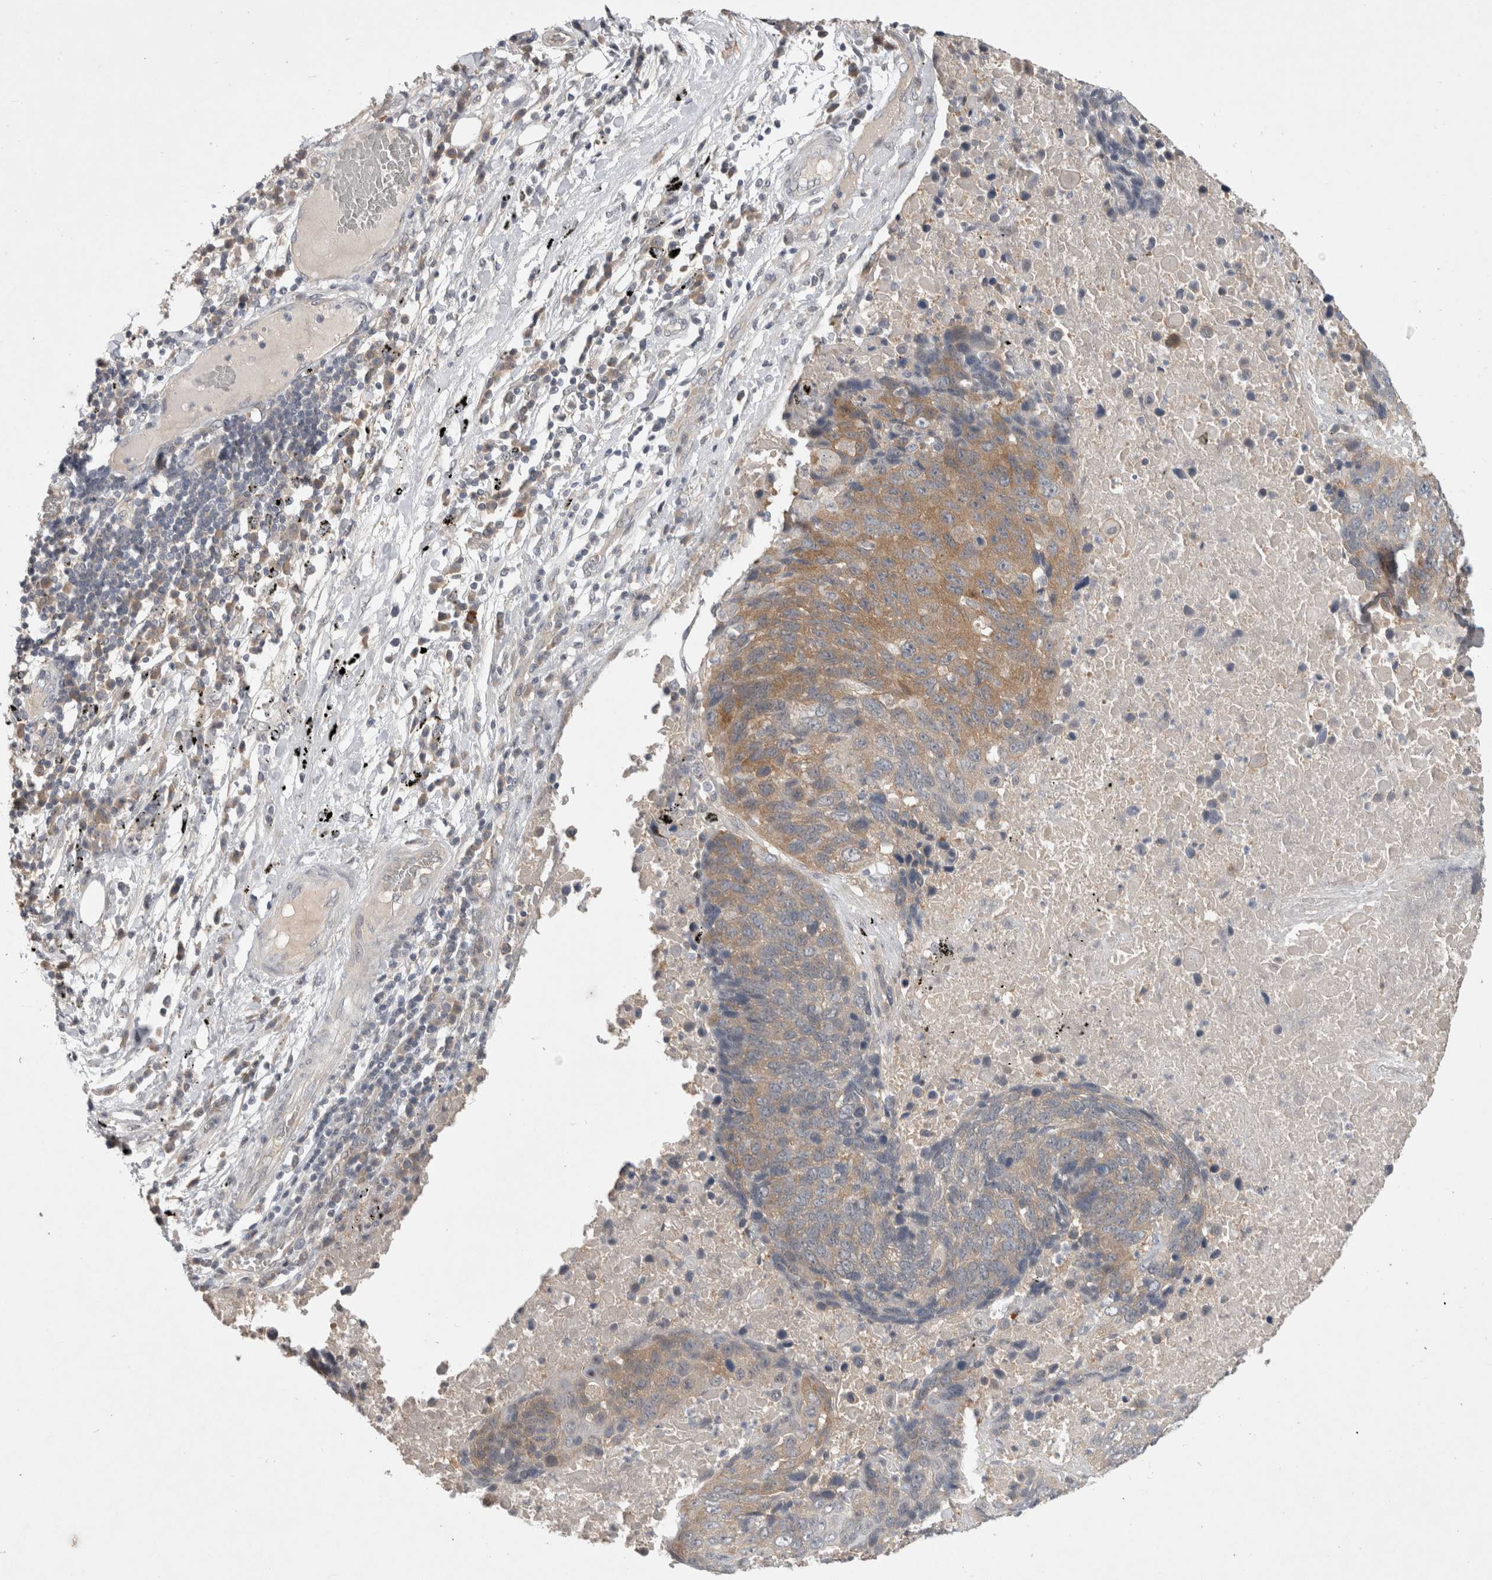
{"staining": {"intensity": "moderate", "quantity": "25%-75%", "location": "cytoplasmic/membranous"}, "tissue": "lung cancer", "cell_type": "Tumor cells", "image_type": "cancer", "snomed": [{"axis": "morphology", "description": "Squamous cell carcinoma, NOS"}, {"axis": "topography", "description": "Lung"}], "caption": "Protein analysis of lung squamous cell carcinoma tissue displays moderate cytoplasmic/membranous expression in approximately 25%-75% of tumor cells. (DAB IHC with brightfield microscopy, high magnification).", "gene": "CERS3", "patient": {"sex": "male", "age": 66}}